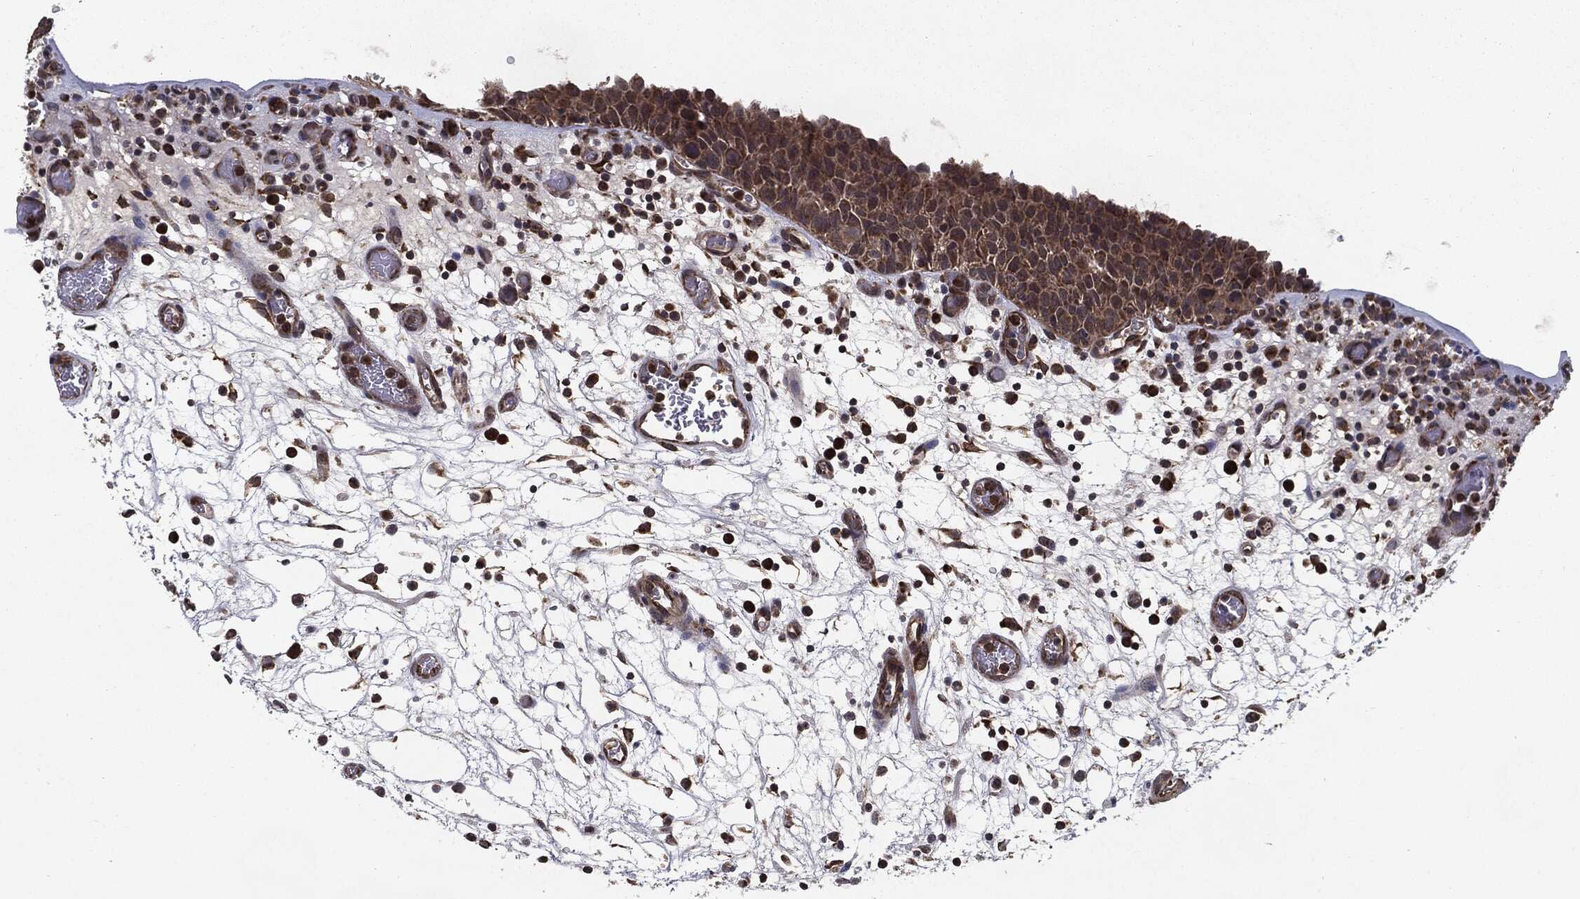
{"staining": {"intensity": "moderate", "quantity": "25%-75%", "location": "cytoplasmic/membranous"}, "tissue": "urinary bladder", "cell_type": "Urothelial cells", "image_type": "normal", "snomed": [{"axis": "morphology", "description": "Normal tissue, NOS"}, {"axis": "topography", "description": "Urinary bladder"}], "caption": "Urothelial cells display moderate cytoplasmic/membranous staining in approximately 25%-75% of cells in benign urinary bladder. (brown staining indicates protein expression, while blue staining denotes nuclei).", "gene": "HDAC5", "patient": {"sex": "male", "age": 37}}